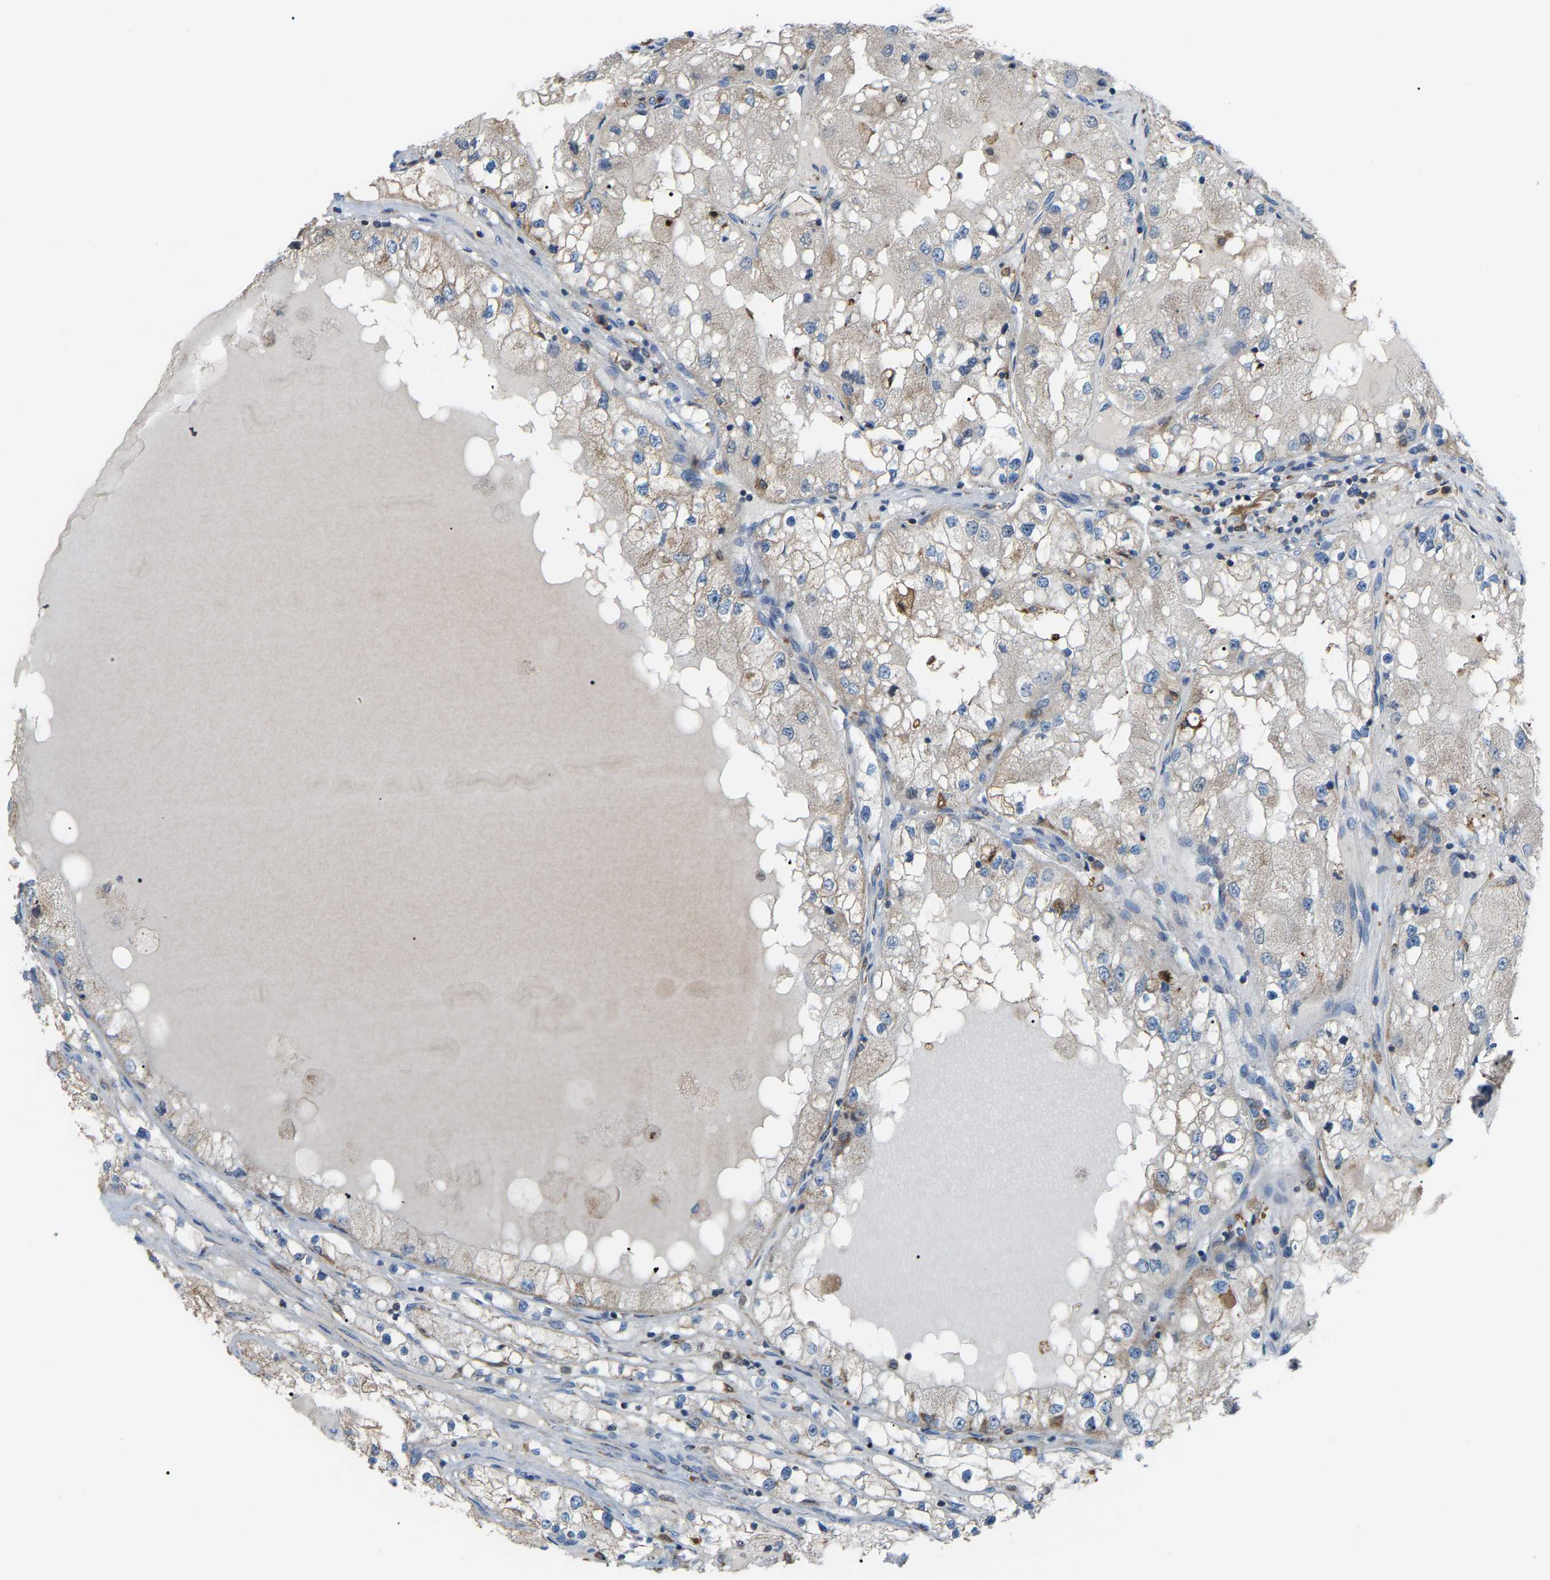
{"staining": {"intensity": "negative", "quantity": "none", "location": "none"}, "tissue": "renal cancer", "cell_type": "Tumor cells", "image_type": "cancer", "snomed": [{"axis": "morphology", "description": "Adenocarcinoma, NOS"}, {"axis": "topography", "description": "Kidney"}], "caption": "Immunohistochemistry of adenocarcinoma (renal) shows no expression in tumor cells. (Stains: DAB (3,3'-diaminobenzidine) immunohistochemistry (IHC) with hematoxylin counter stain, Microscopy: brightfield microscopy at high magnification).", "gene": "CROT", "patient": {"sex": "male", "age": 68}}